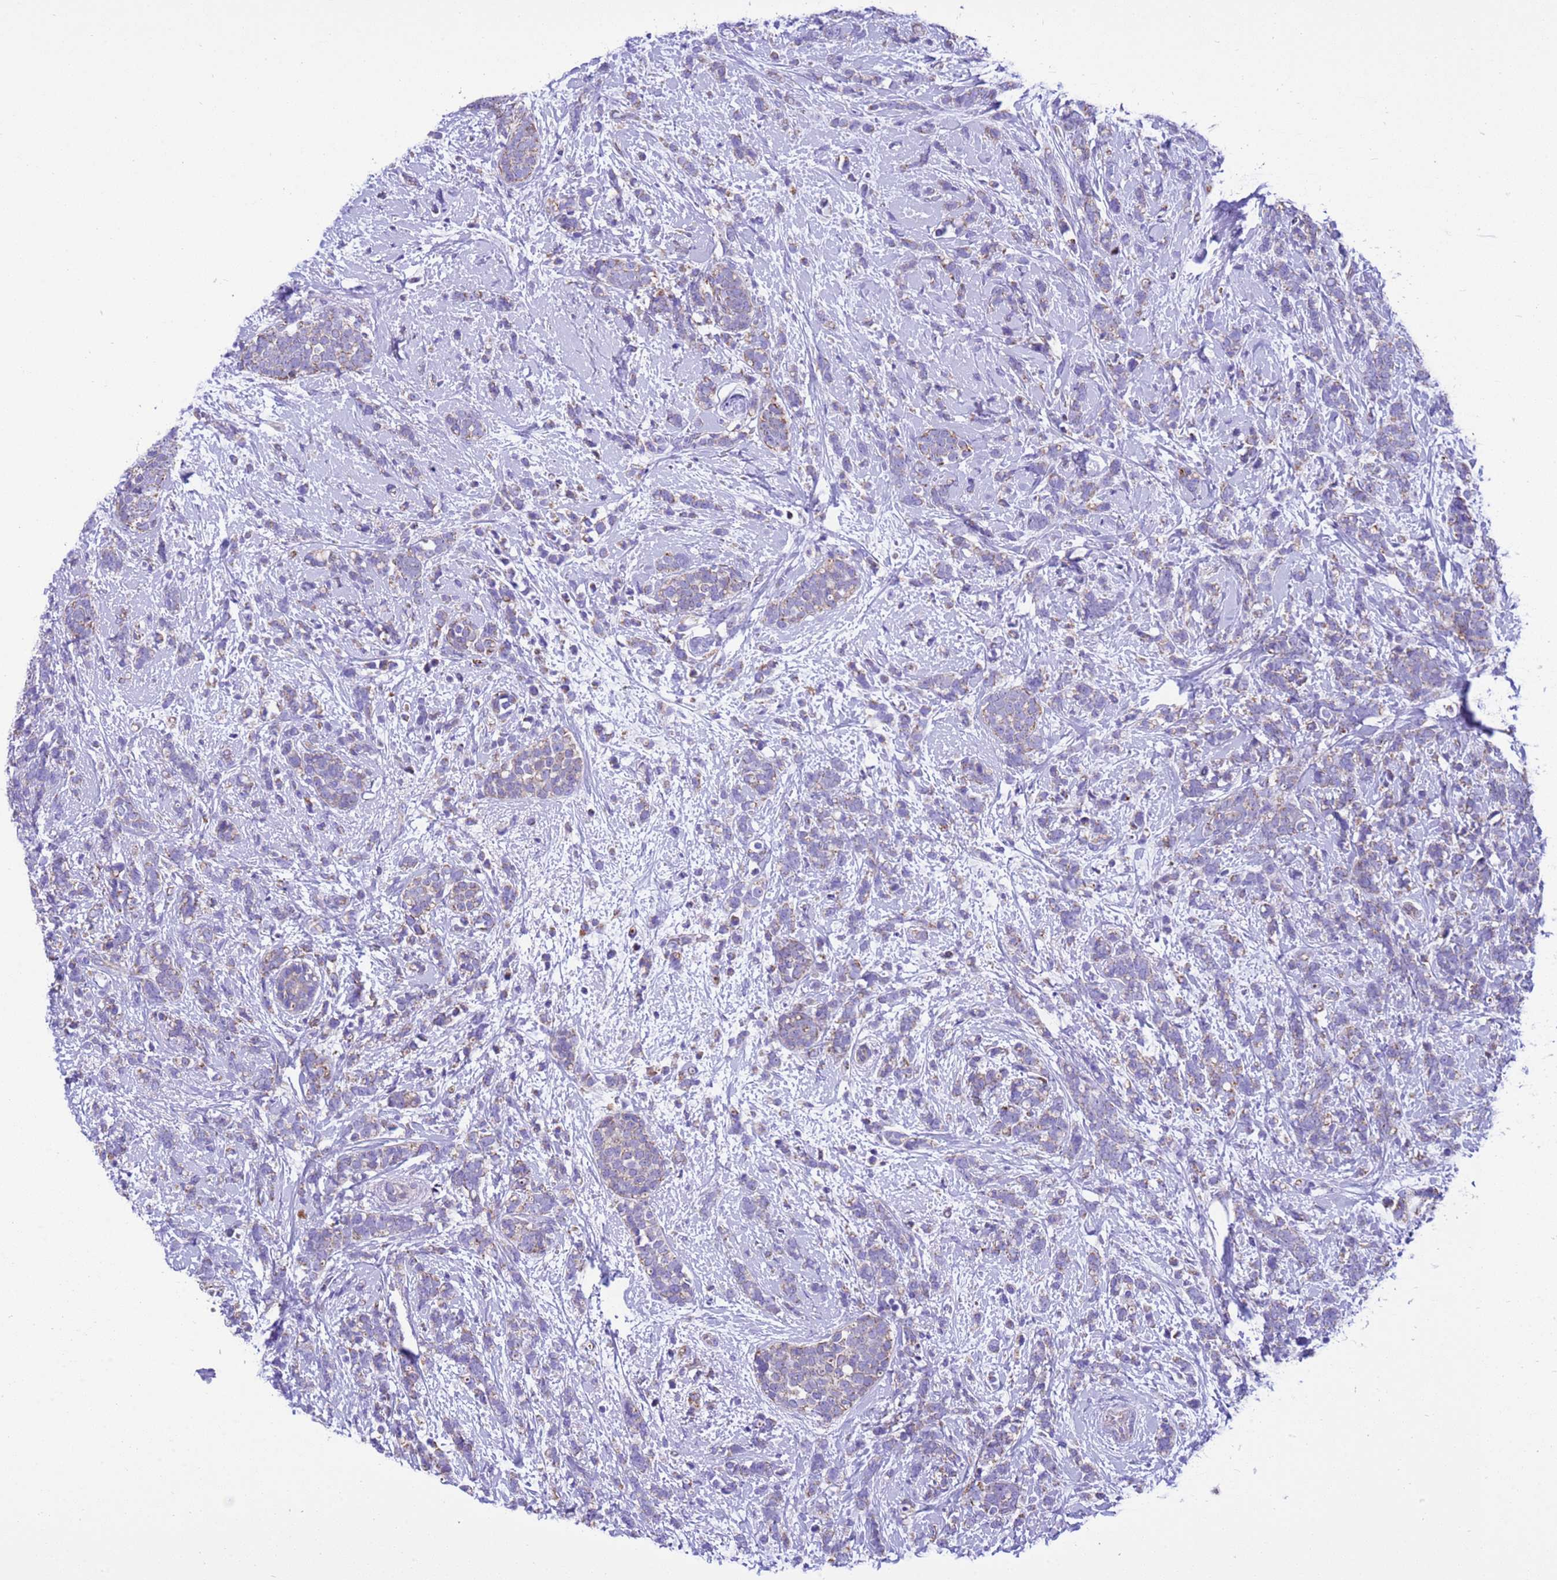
{"staining": {"intensity": "weak", "quantity": "<25%", "location": "cytoplasmic/membranous"}, "tissue": "breast cancer", "cell_type": "Tumor cells", "image_type": "cancer", "snomed": [{"axis": "morphology", "description": "Lobular carcinoma"}, {"axis": "topography", "description": "Breast"}], "caption": "Tumor cells are negative for protein expression in human breast cancer.", "gene": "CCDC191", "patient": {"sex": "female", "age": 58}}